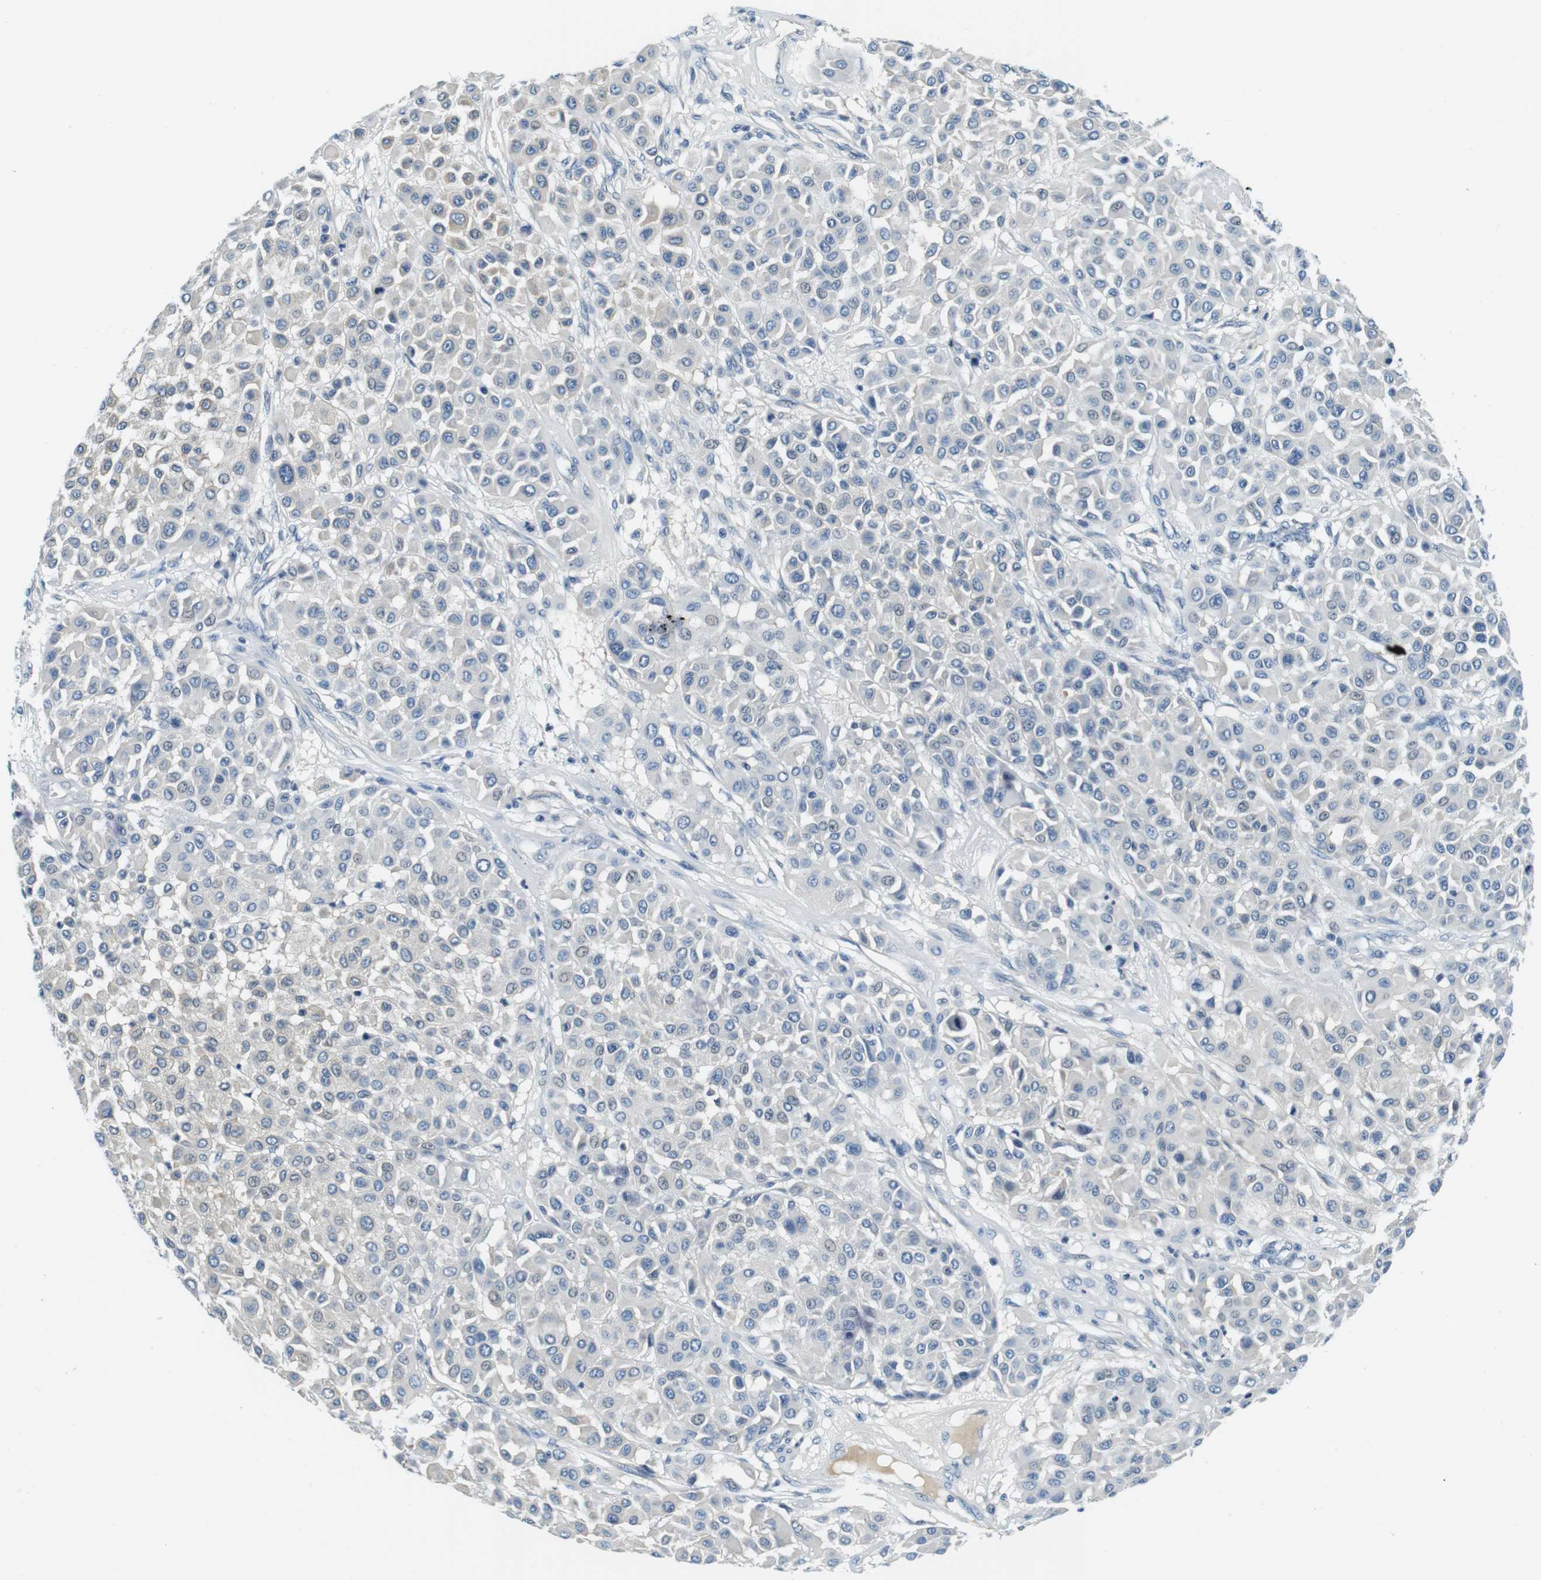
{"staining": {"intensity": "negative", "quantity": "none", "location": "none"}, "tissue": "melanoma", "cell_type": "Tumor cells", "image_type": "cancer", "snomed": [{"axis": "morphology", "description": "Malignant melanoma, Metastatic site"}, {"axis": "topography", "description": "Soft tissue"}], "caption": "Protein analysis of malignant melanoma (metastatic site) displays no significant staining in tumor cells.", "gene": "KCNJ5", "patient": {"sex": "male", "age": 41}}